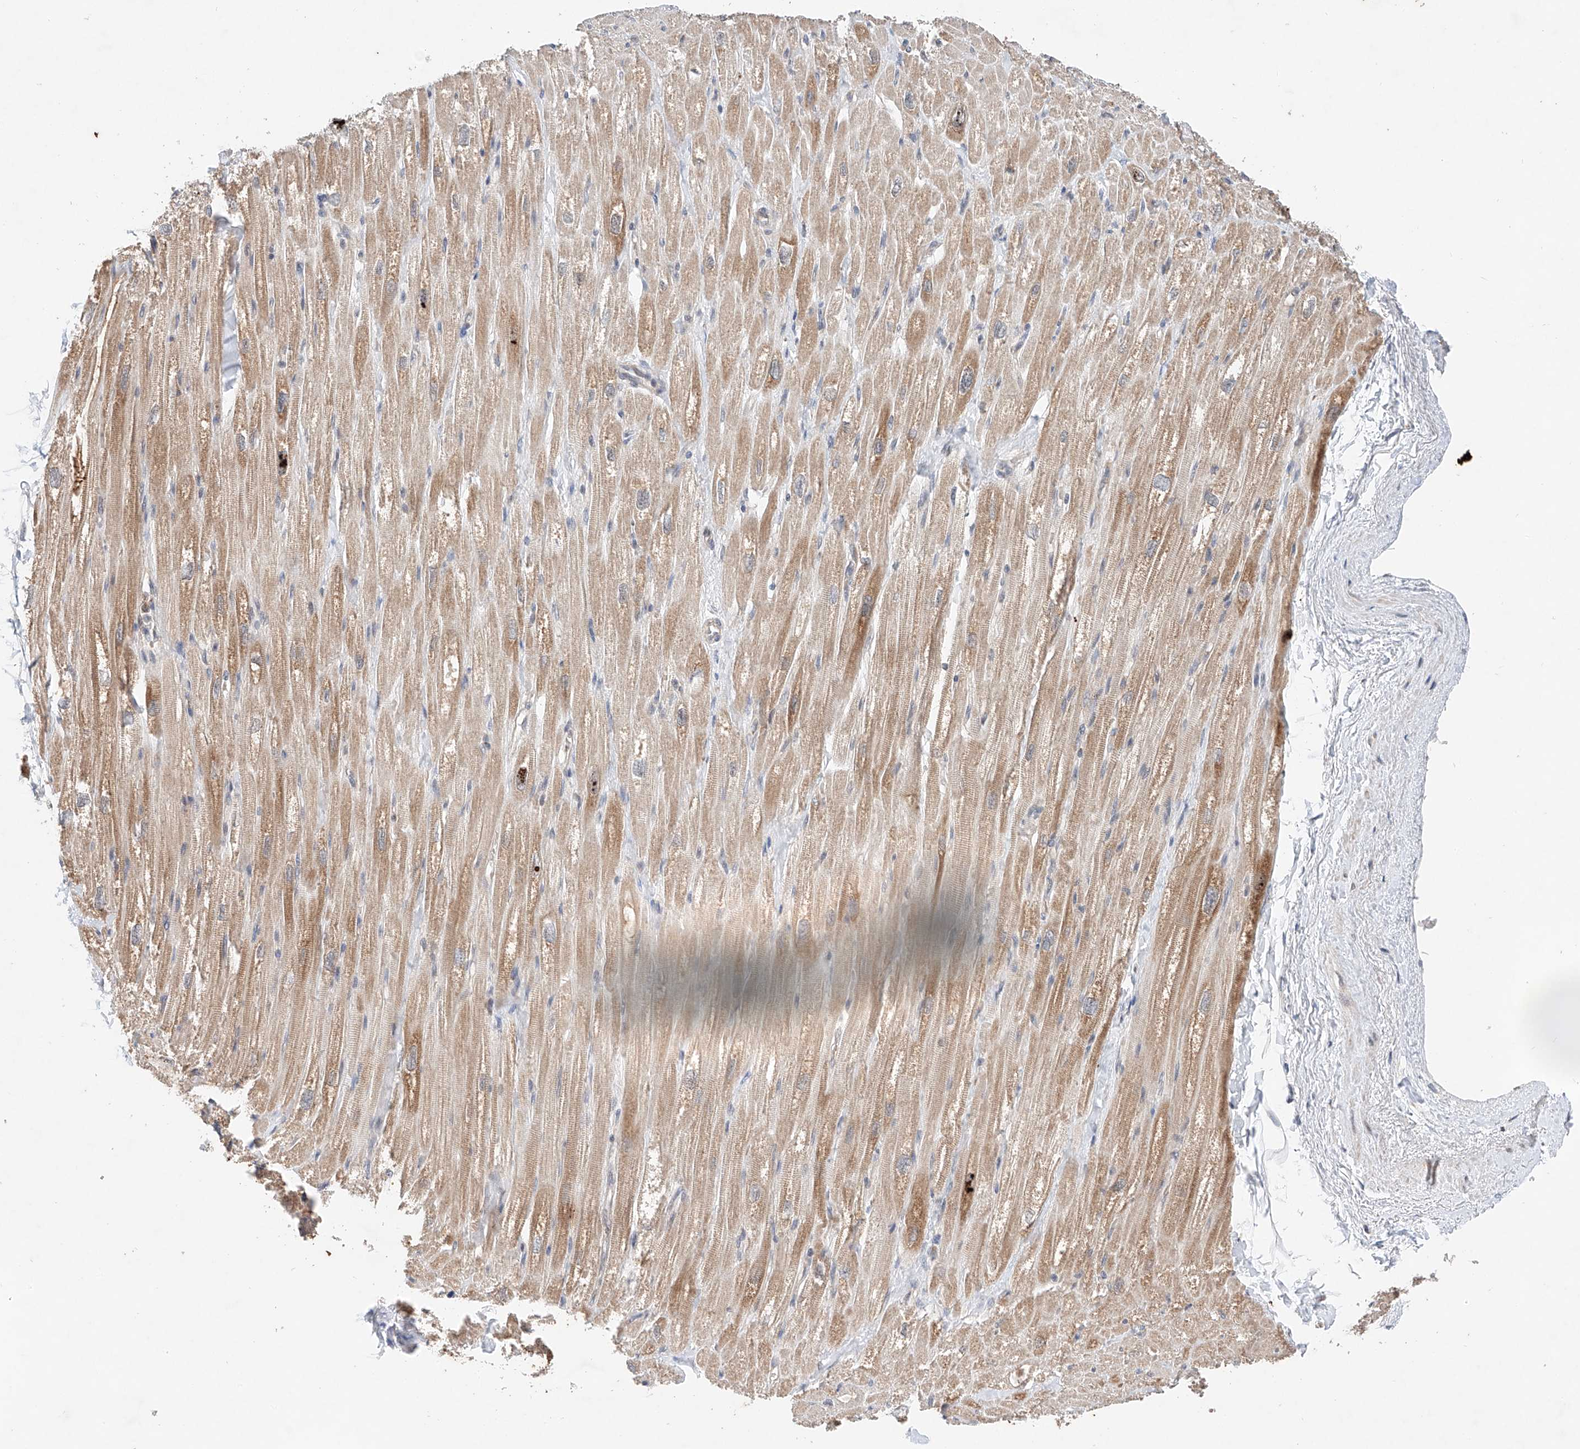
{"staining": {"intensity": "moderate", "quantity": ">75%", "location": "cytoplasmic/membranous"}, "tissue": "heart muscle", "cell_type": "Cardiomyocytes", "image_type": "normal", "snomed": [{"axis": "morphology", "description": "Normal tissue, NOS"}, {"axis": "topography", "description": "Heart"}], "caption": "Immunohistochemical staining of benign heart muscle exhibits >75% levels of moderate cytoplasmic/membranous protein positivity in approximately >75% of cardiomyocytes.", "gene": "FASTK", "patient": {"sex": "male", "age": 50}}